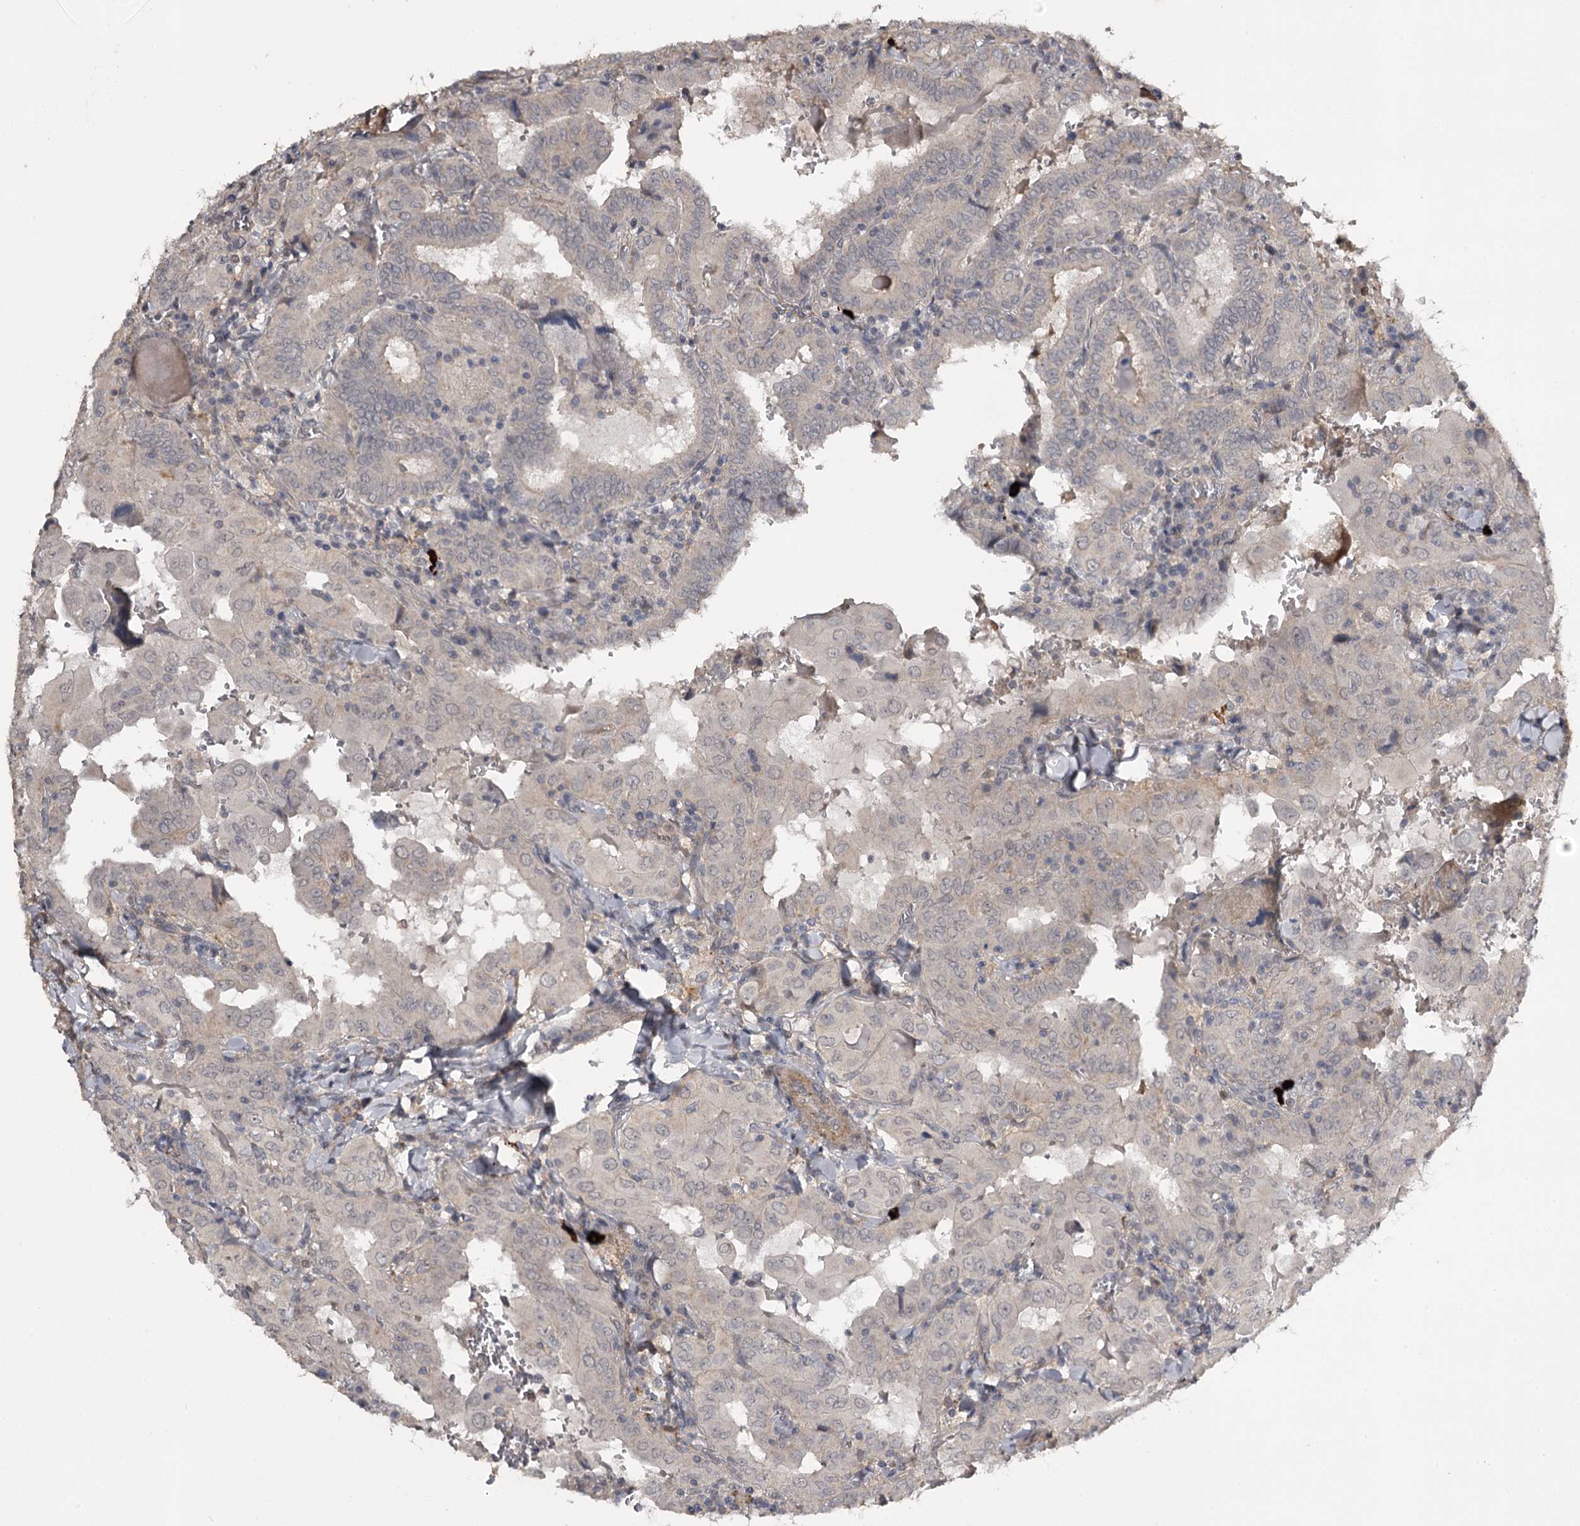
{"staining": {"intensity": "negative", "quantity": "none", "location": "none"}, "tissue": "thyroid cancer", "cell_type": "Tumor cells", "image_type": "cancer", "snomed": [{"axis": "morphology", "description": "Papillary adenocarcinoma, NOS"}, {"axis": "topography", "description": "Thyroid gland"}], "caption": "IHC of thyroid papillary adenocarcinoma displays no staining in tumor cells.", "gene": "CWF19L2", "patient": {"sex": "female", "age": 72}}